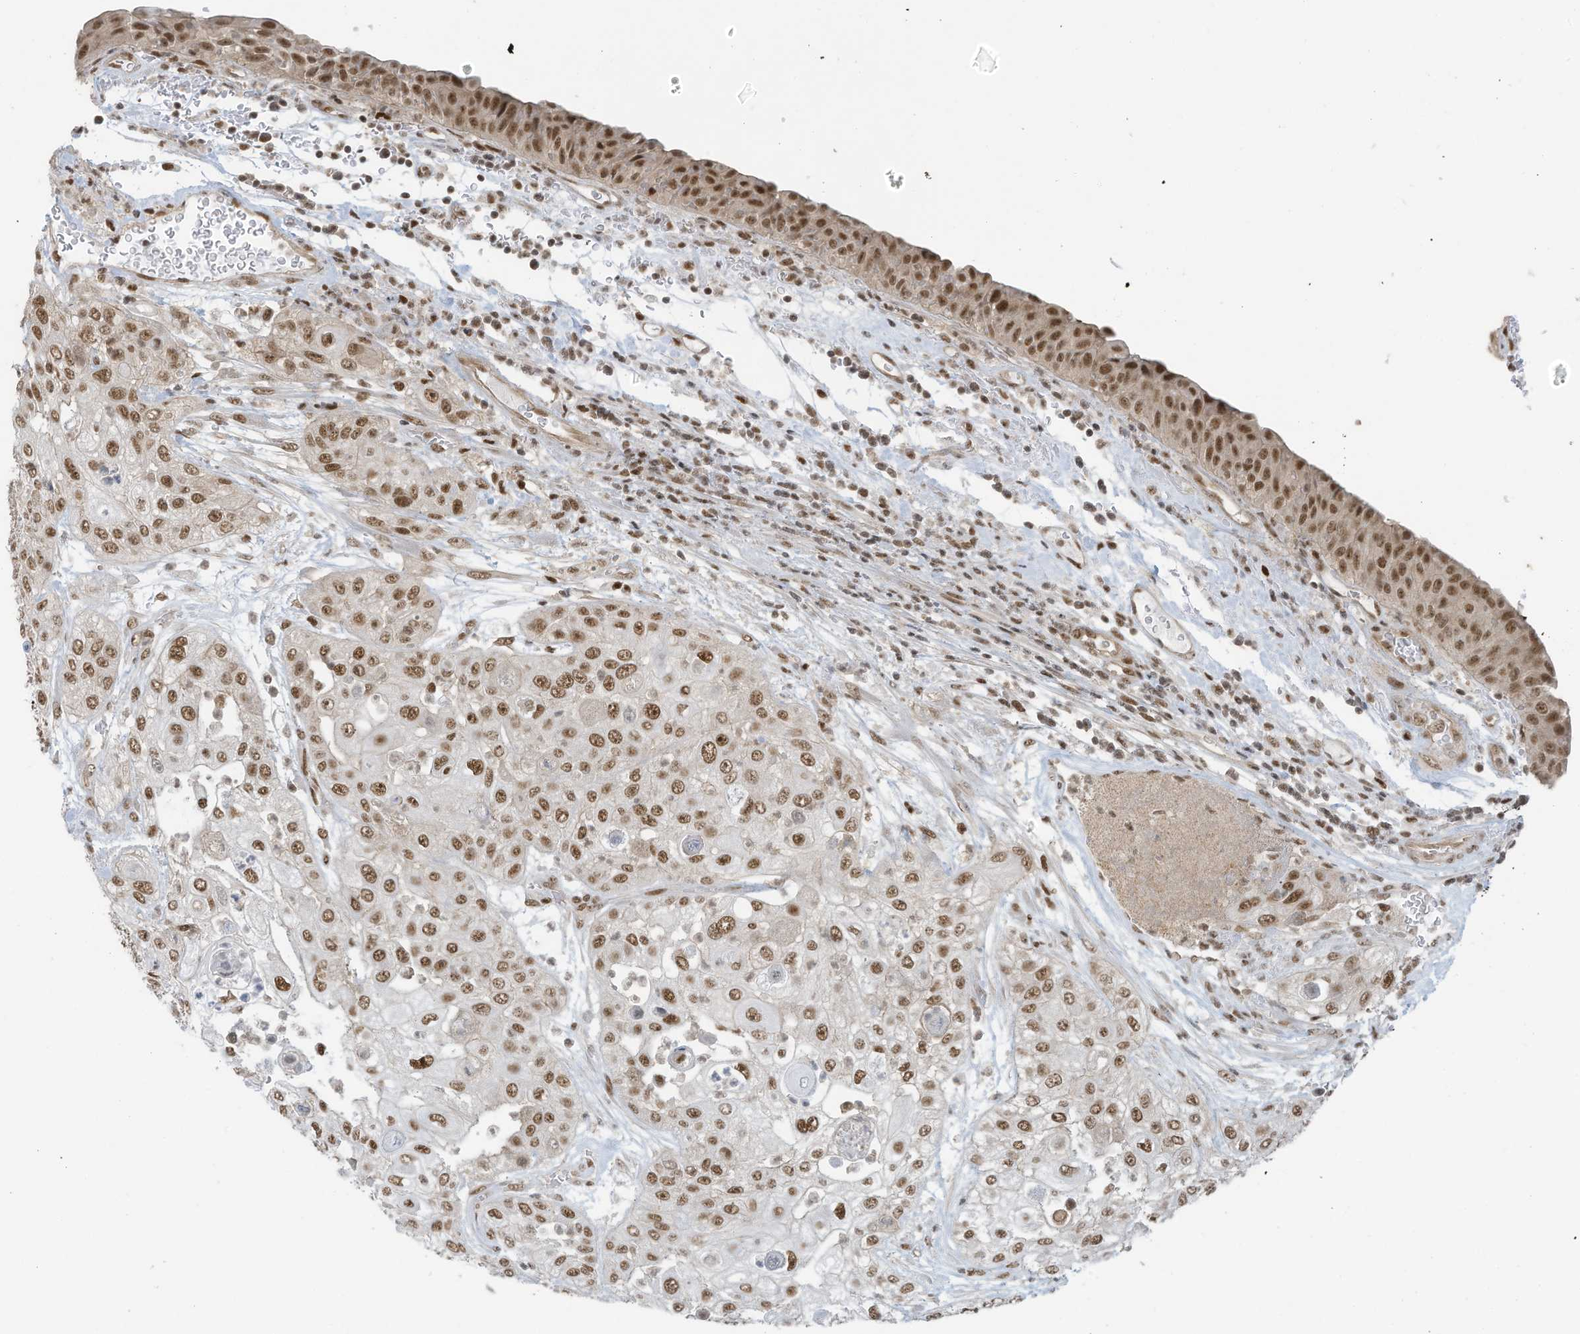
{"staining": {"intensity": "moderate", "quantity": ">75%", "location": "nuclear"}, "tissue": "urothelial cancer", "cell_type": "Tumor cells", "image_type": "cancer", "snomed": [{"axis": "morphology", "description": "Urothelial carcinoma, High grade"}, {"axis": "topography", "description": "Urinary bladder"}], "caption": "About >75% of tumor cells in urothelial cancer display moderate nuclear protein expression as visualized by brown immunohistochemical staining.", "gene": "DBR1", "patient": {"sex": "female", "age": 79}}